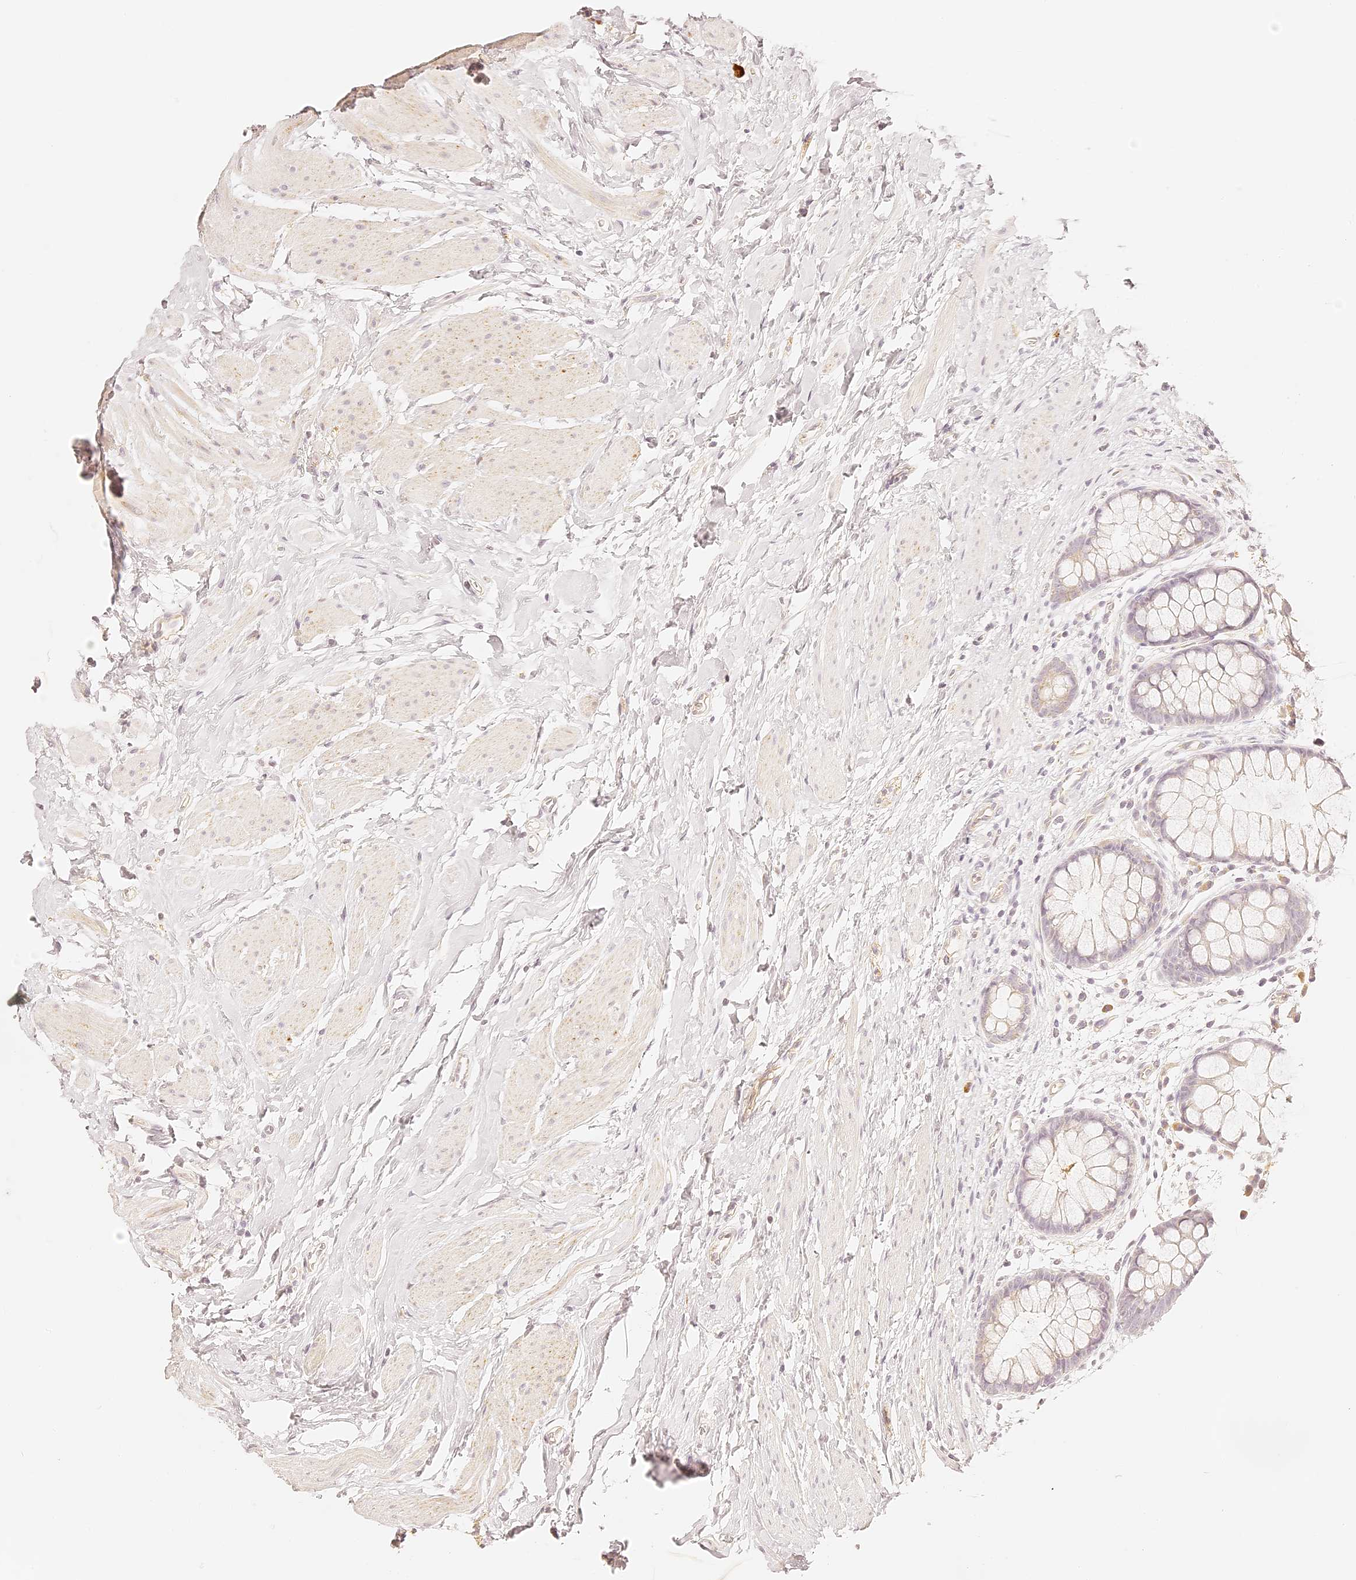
{"staining": {"intensity": "negative", "quantity": "none", "location": "none"}, "tissue": "colon", "cell_type": "Endothelial cells", "image_type": "normal", "snomed": [{"axis": "morphology", "description": "Normal tissue, NOS"}, {"axis": "topography", "description": "Colon"}], "caption": "A photomicrograph of colon stained for a protein demonstrates no brown staining in endothelial cells. (Immunohistochemistry, brightfield microscopy, high magnification).", "gene": "TRIM45", "patient": {"sex": "female", "age": 62}}